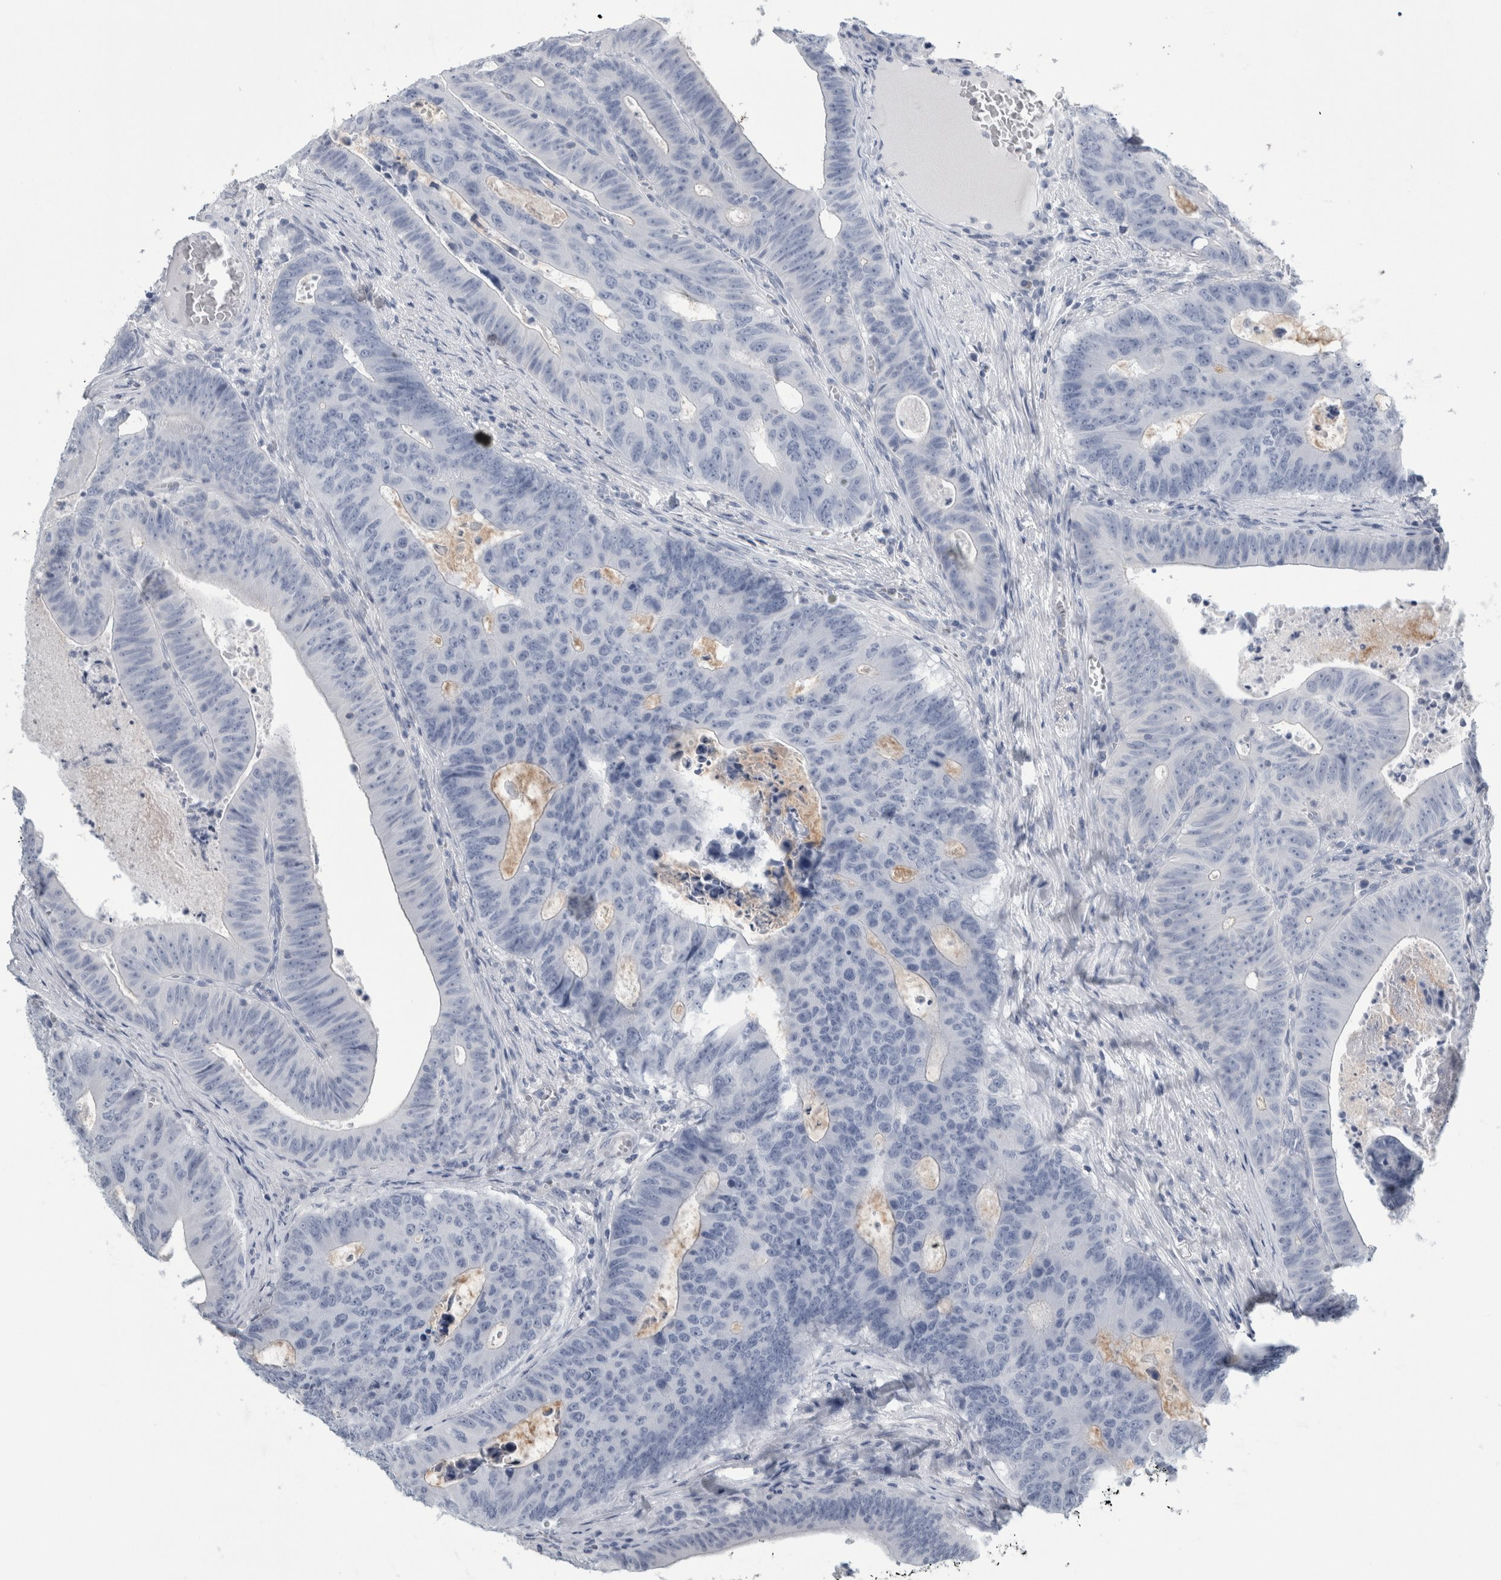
{"staining": {"intensity": "negative", "quantity": "none", "location": "none"}, "tissue": "colorectal cancer", "cell_type": "Tumor cells", "image_type": "cancer", "snomed": [{"axis": "morphology", "description": "Adenocarcinoma, NOS"}, {"axis": "topography", "description": "Colon"}], "caption": "There is no significant expression in tumor cells of colorectal cancer. (DAB (3,3'-diaminobenzidine) IHC visualized using brightfield microscopy, high magnification).", "gene": "ANKFY1", "patient": {"sex": "male", "age": 87}}